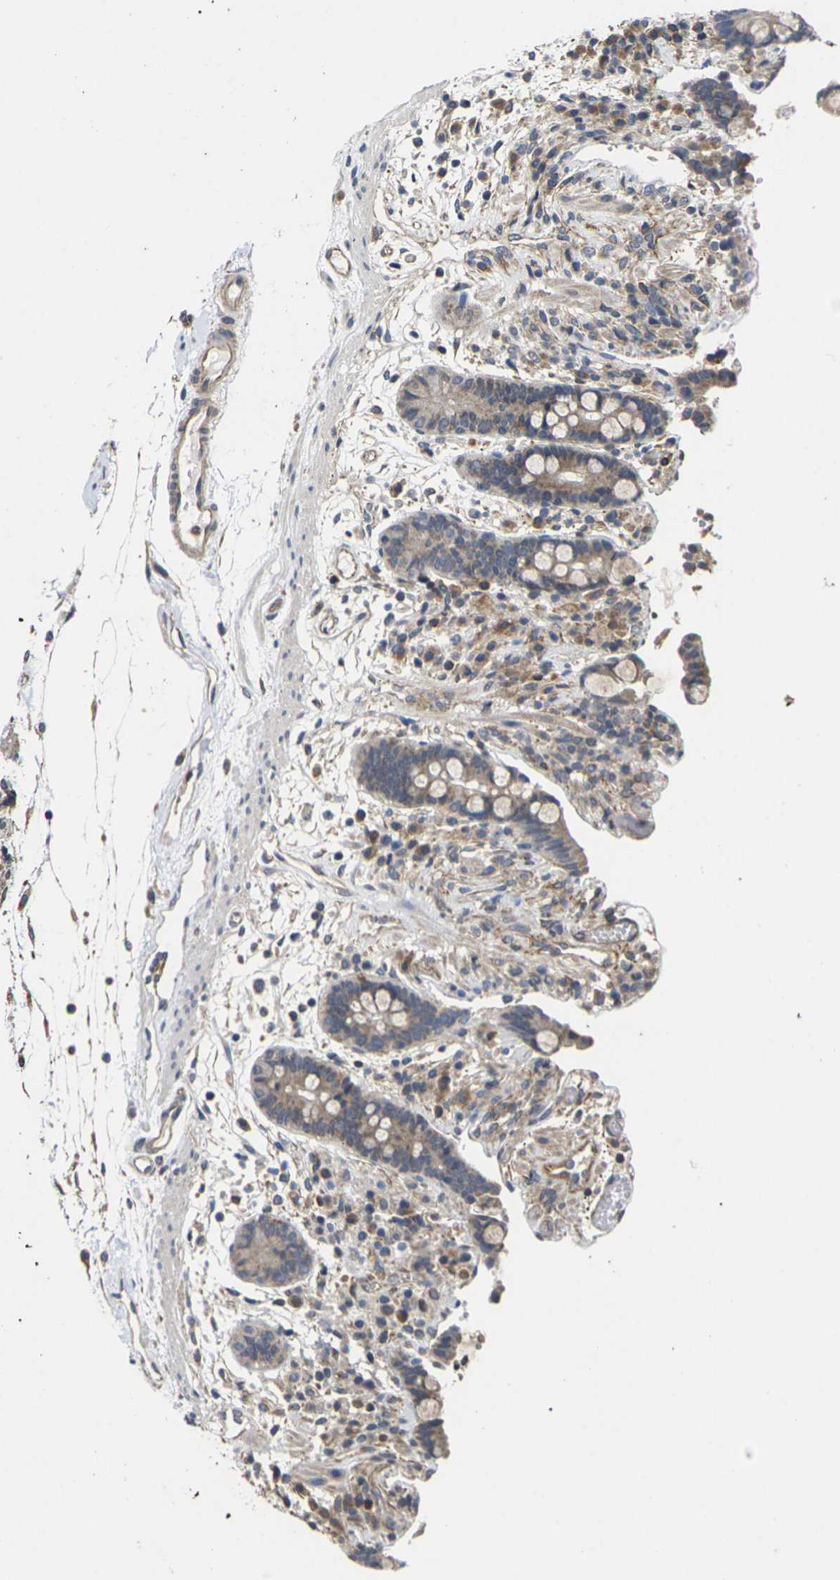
{"staining": {"intensity": "weak", "quantity": ">75%", "location": "cytoplasmic/membranous"}, "tissue": "colon", "cell_type": "Endothelial cells", "image_type": "normal", "snomed": [{"axis": "morphology", "description": "Normal tissue, NOS"}, {"axis": "topography", "description": "Colon"}], "caption": "Immunohistochemical staining of benign human colon displays >75% levels of weak cytoplasmic/membranous protein expression in approximately >75% of endothelial cells.", "gene": "DKK2", "patient": {"sex": "male", "age": 73}}